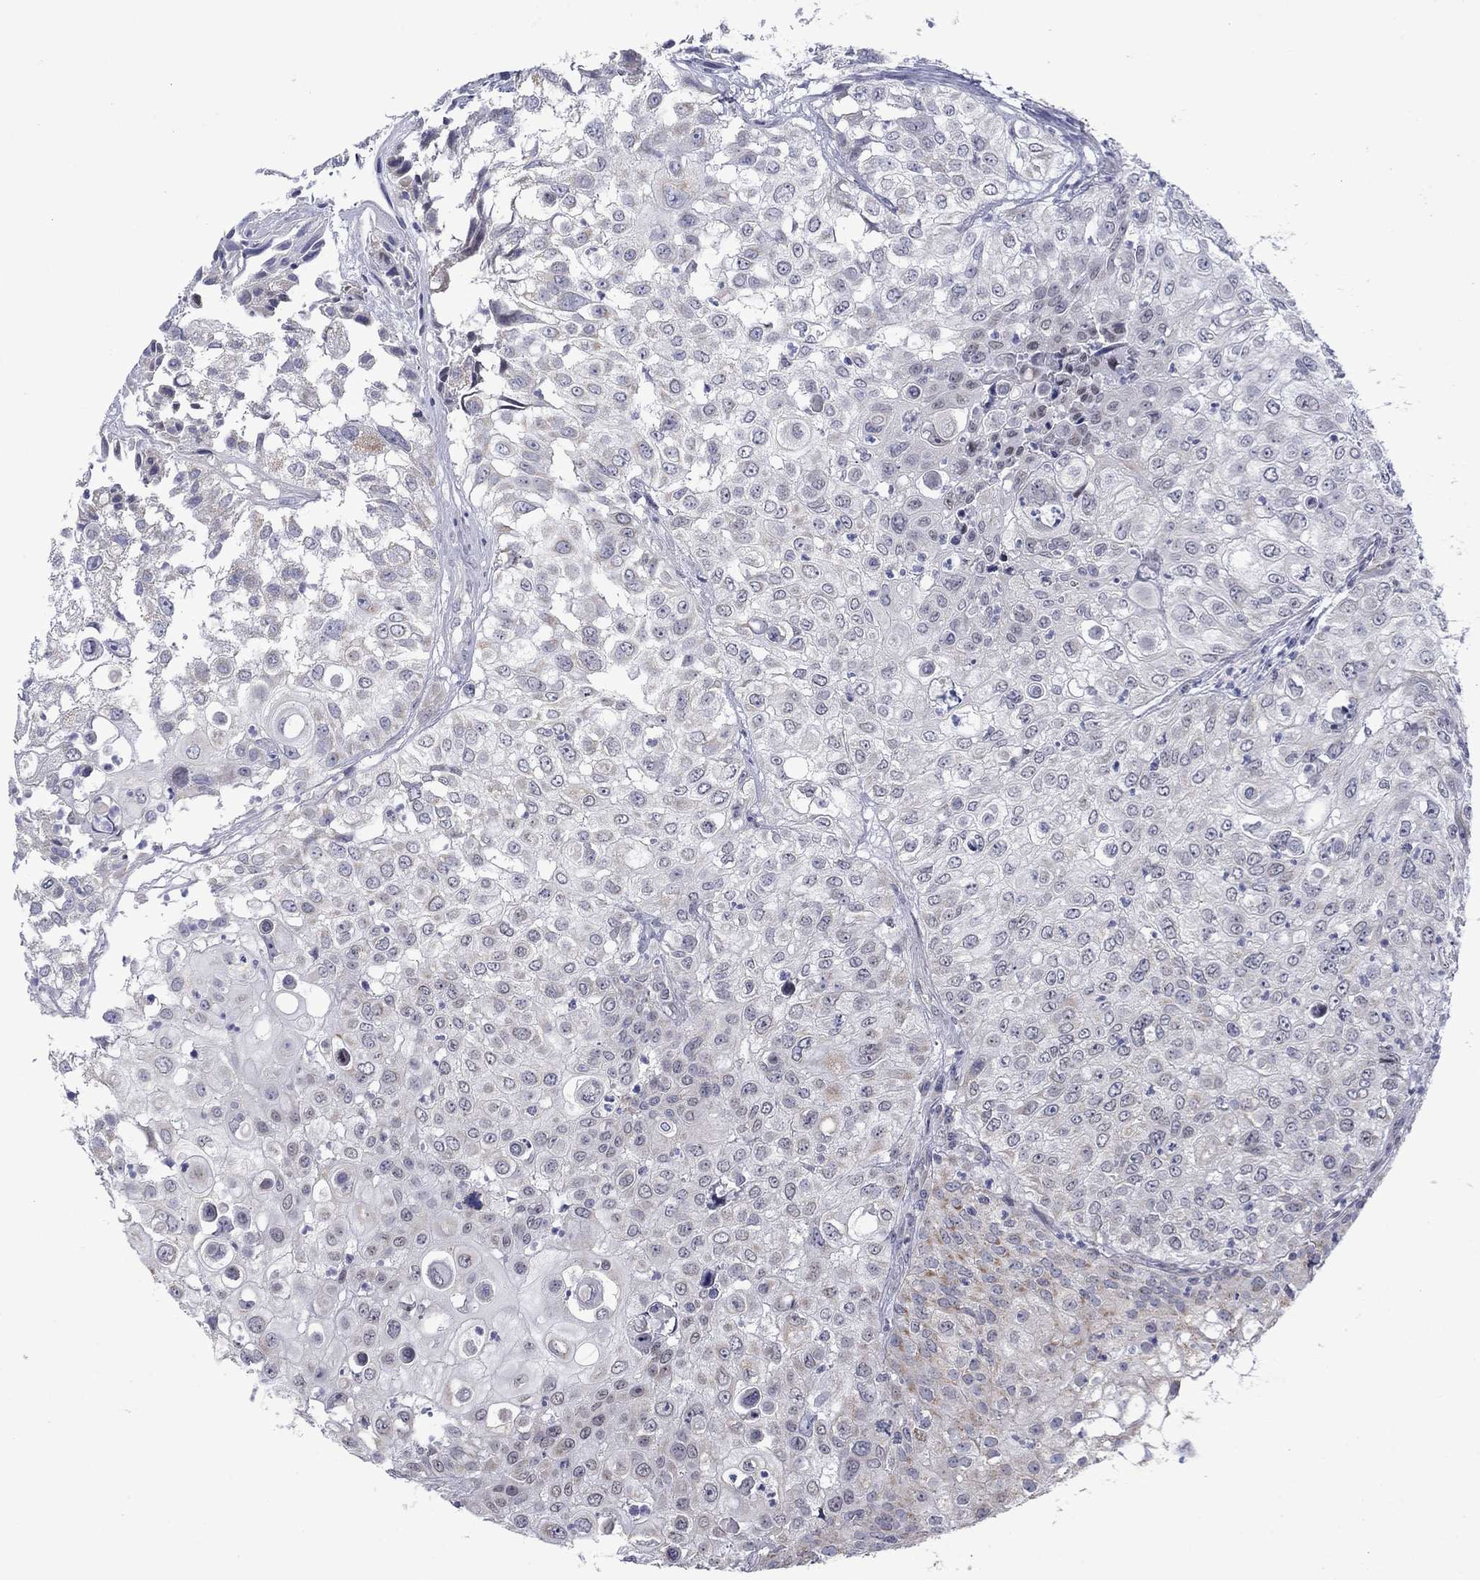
{"staining": {"intensity": "negative", "quantity": "none", "location": "none"}, "tissue": "urothelial cancer", "cell_type": "Tumor cells", "image_type": "cancer", "snomed": [{"axis": "morphology", "description": "Urothelial carcinoma, High grade"}, {"axis": "topography", "description": "Urinary bladder"}], "caption": "IHC of urothelial cancer shows no staining in tumor cells. Nuclei are stained in blue.", "gene": "KCNJ16", "patient": {"sex": "female", "age": 79}}